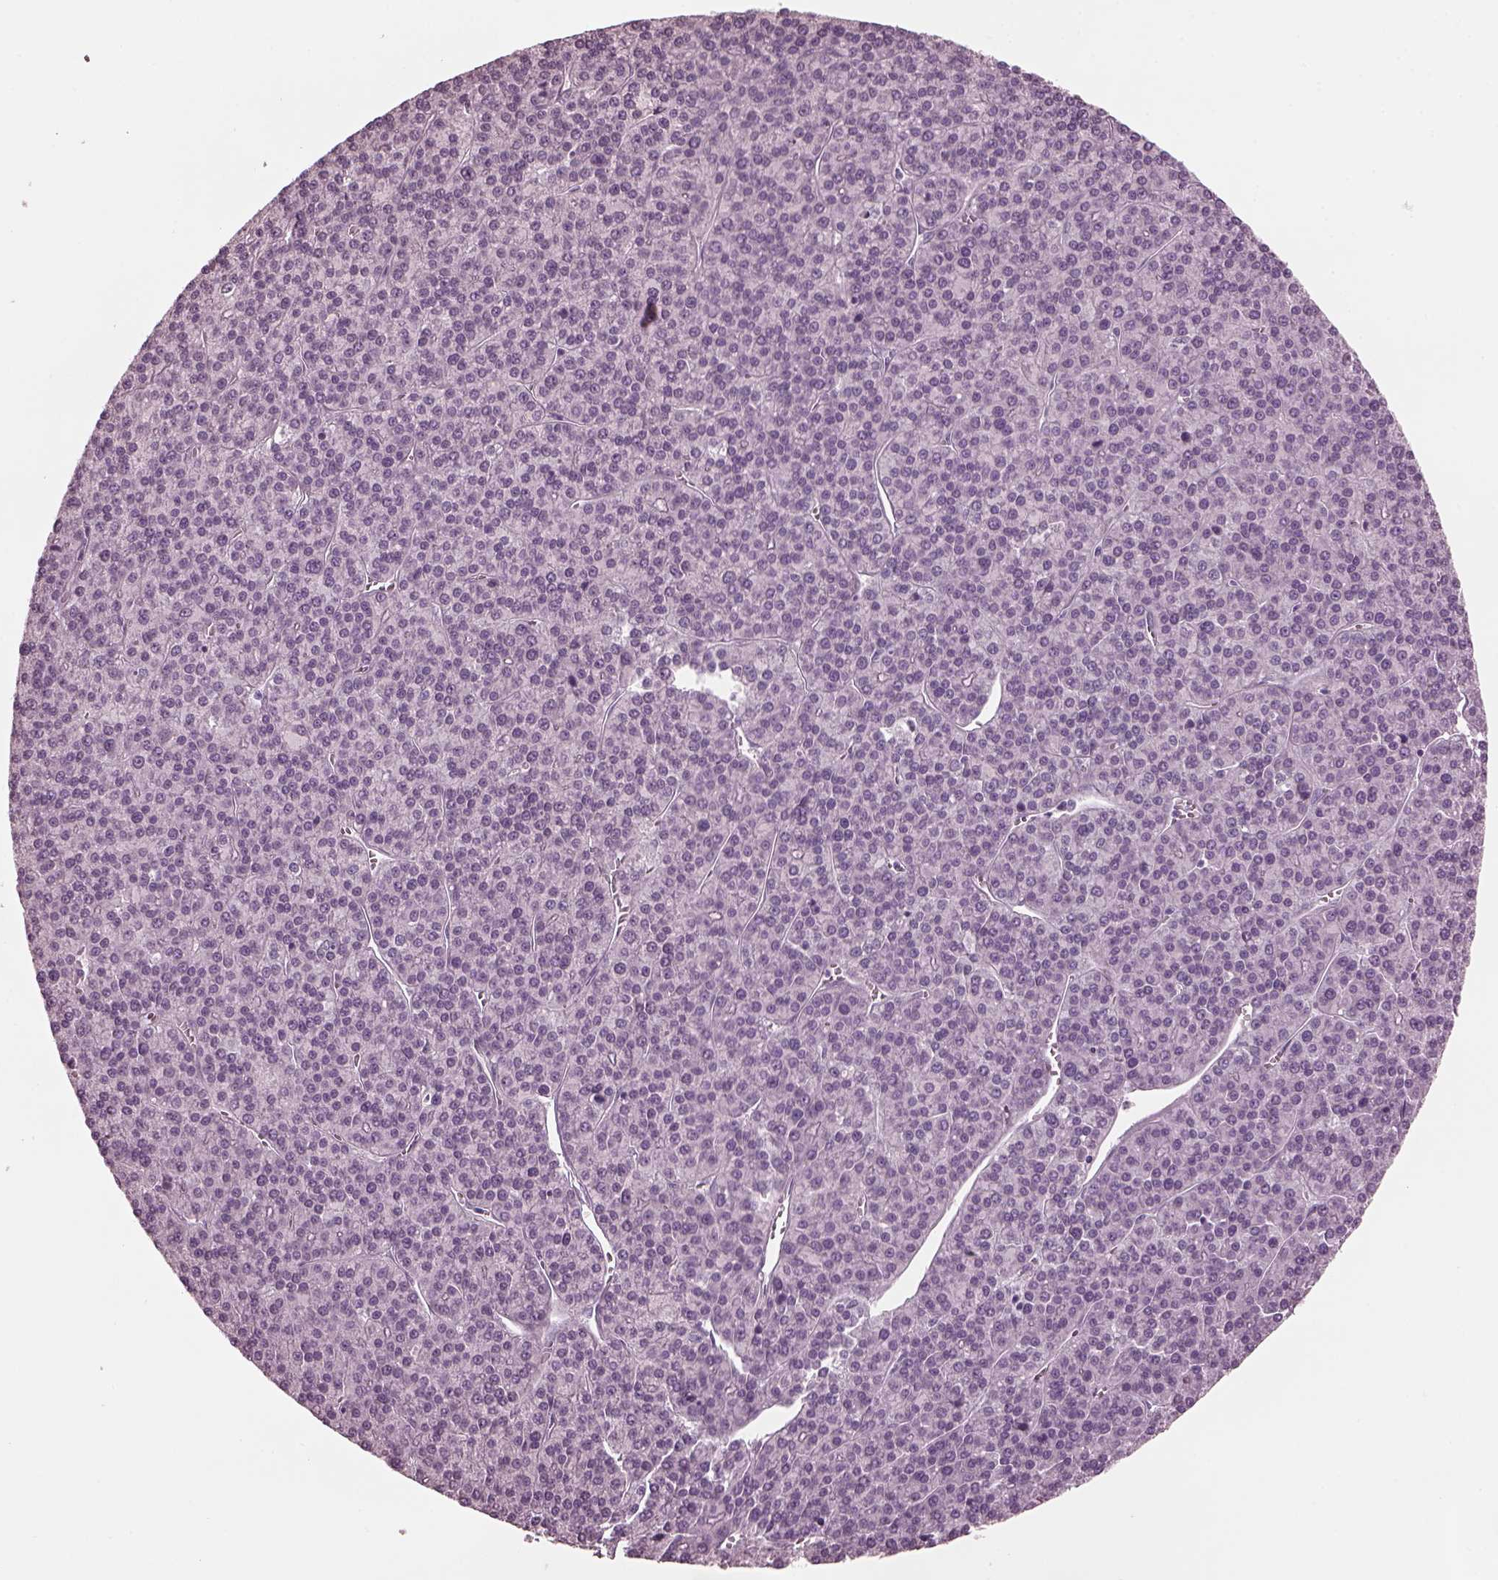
{"staining": {"intensity": "negative", "quantity": "none", "location": "none"}, "tissue": "liver cancer", "cell_type": "Tumor cells", "image_type": "cancer", "snomed": [{"axis": "morphology", "description": "Carcinoma, Hepatocellular, NOS"}, {"axis": "topography", "description": "Liver"}], "caption": "The histopathology image displays no significant expression in tumor cells of liver cancer. (DAB immunohistochemistry with hematoxylin counter stain).", "gene": "GRM6", "patient": {"sex": "female", "age": 58}}